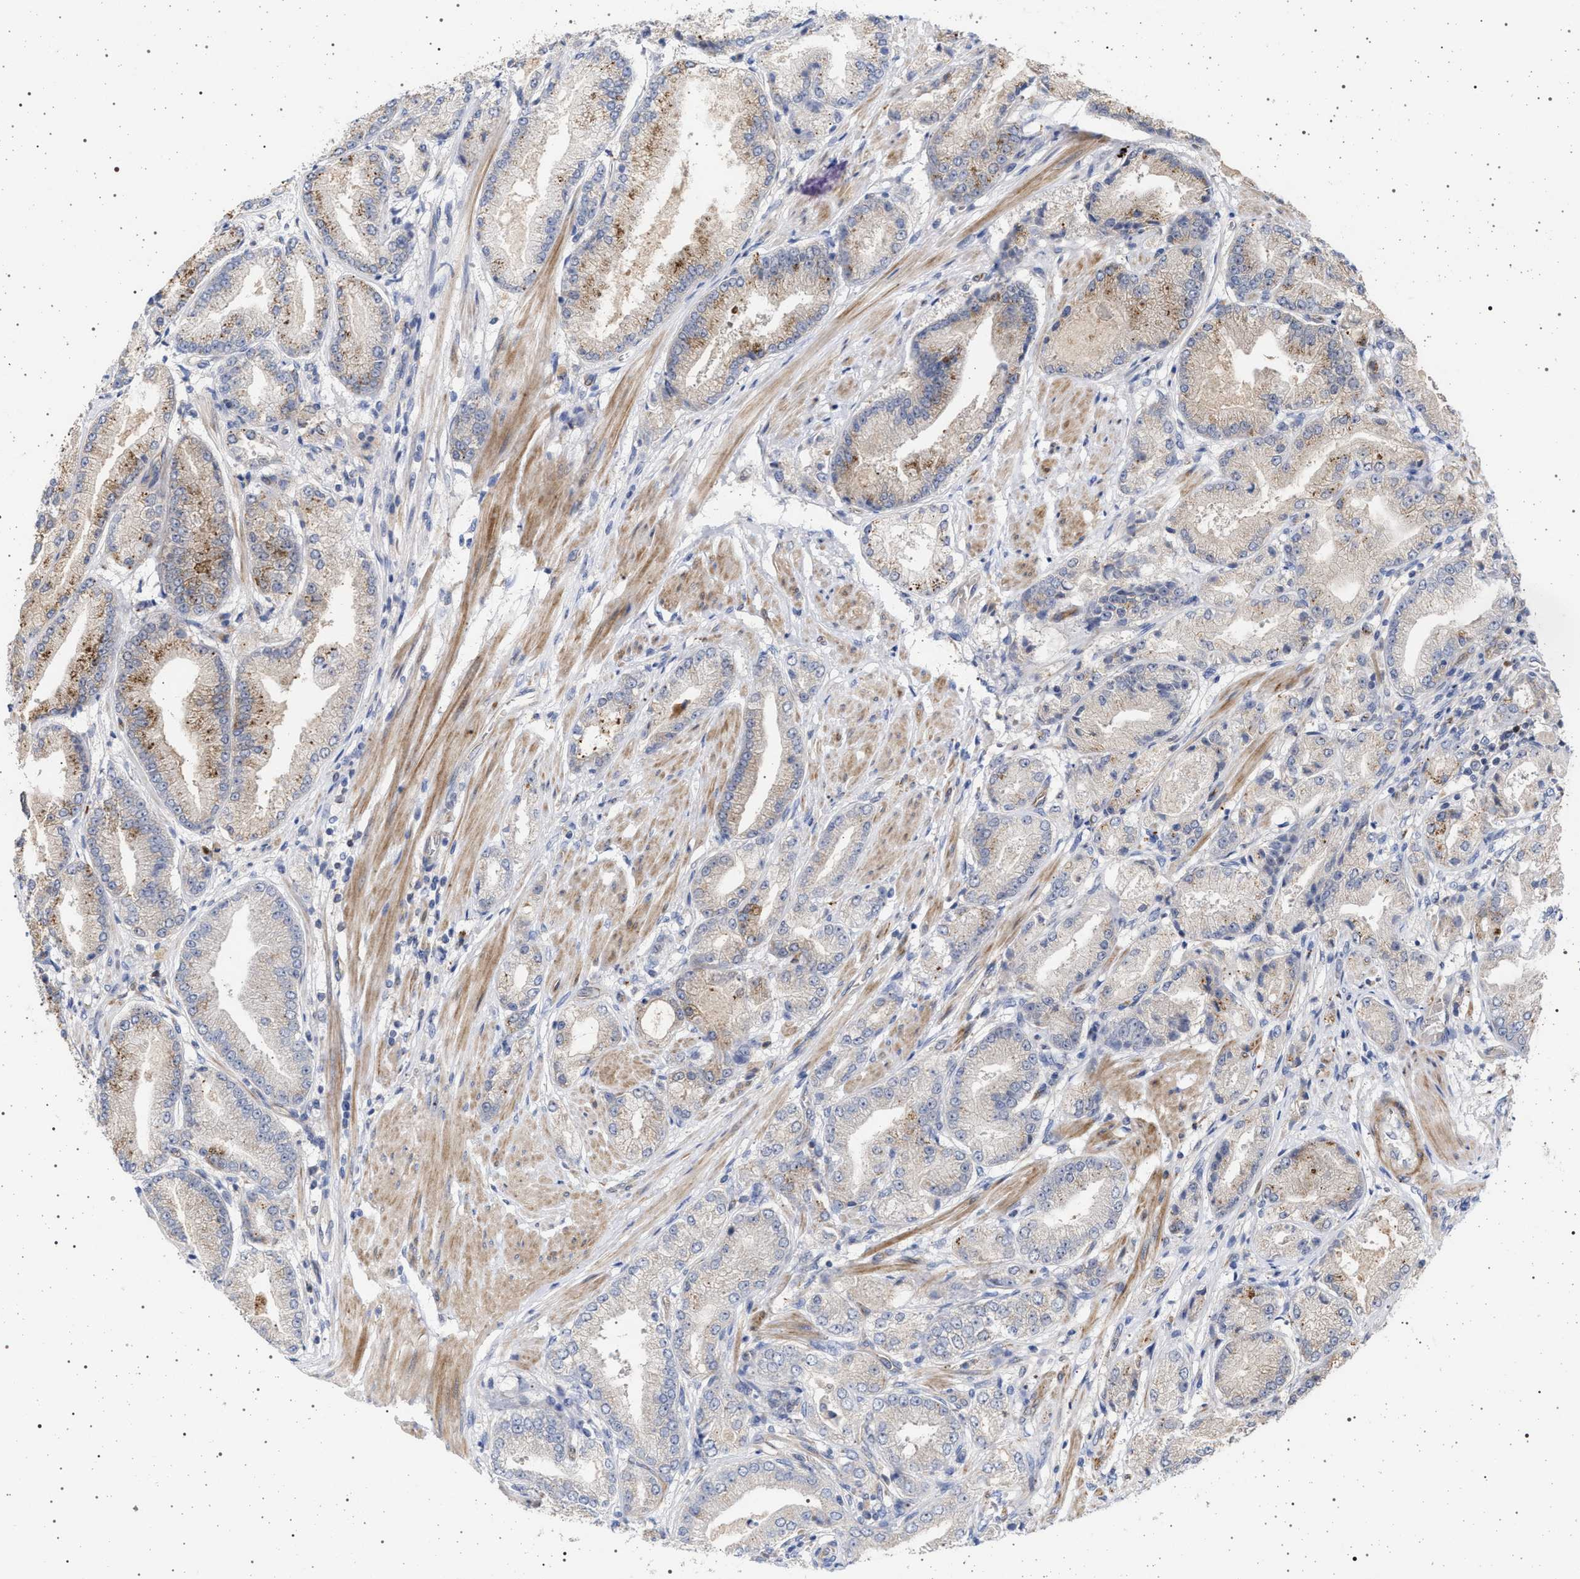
{"staining": {"intensity": "weak", "quantity": "<25%", "location": "cytoplasmic/membranous"}, "tissue": "prostate cancer", "cell_type": "Tumor cells", "image_type": "cancer", "snomed": [{"axis": "morphology", "description": "Adenocarcinoma, High grade"}, {"axis": "topography", "description": "Prostate"}], "caption": "DAB (3,3'-diaminobenzidine) immunohistochemical staining of human adenocarcinoma (high-grade) (prostate) reveals no significant staining in tumor cells. (DAB IHC with hematoxylin counter stain).", "gene": "RBM48", "patient": {"sex": "male", "age": 50}}